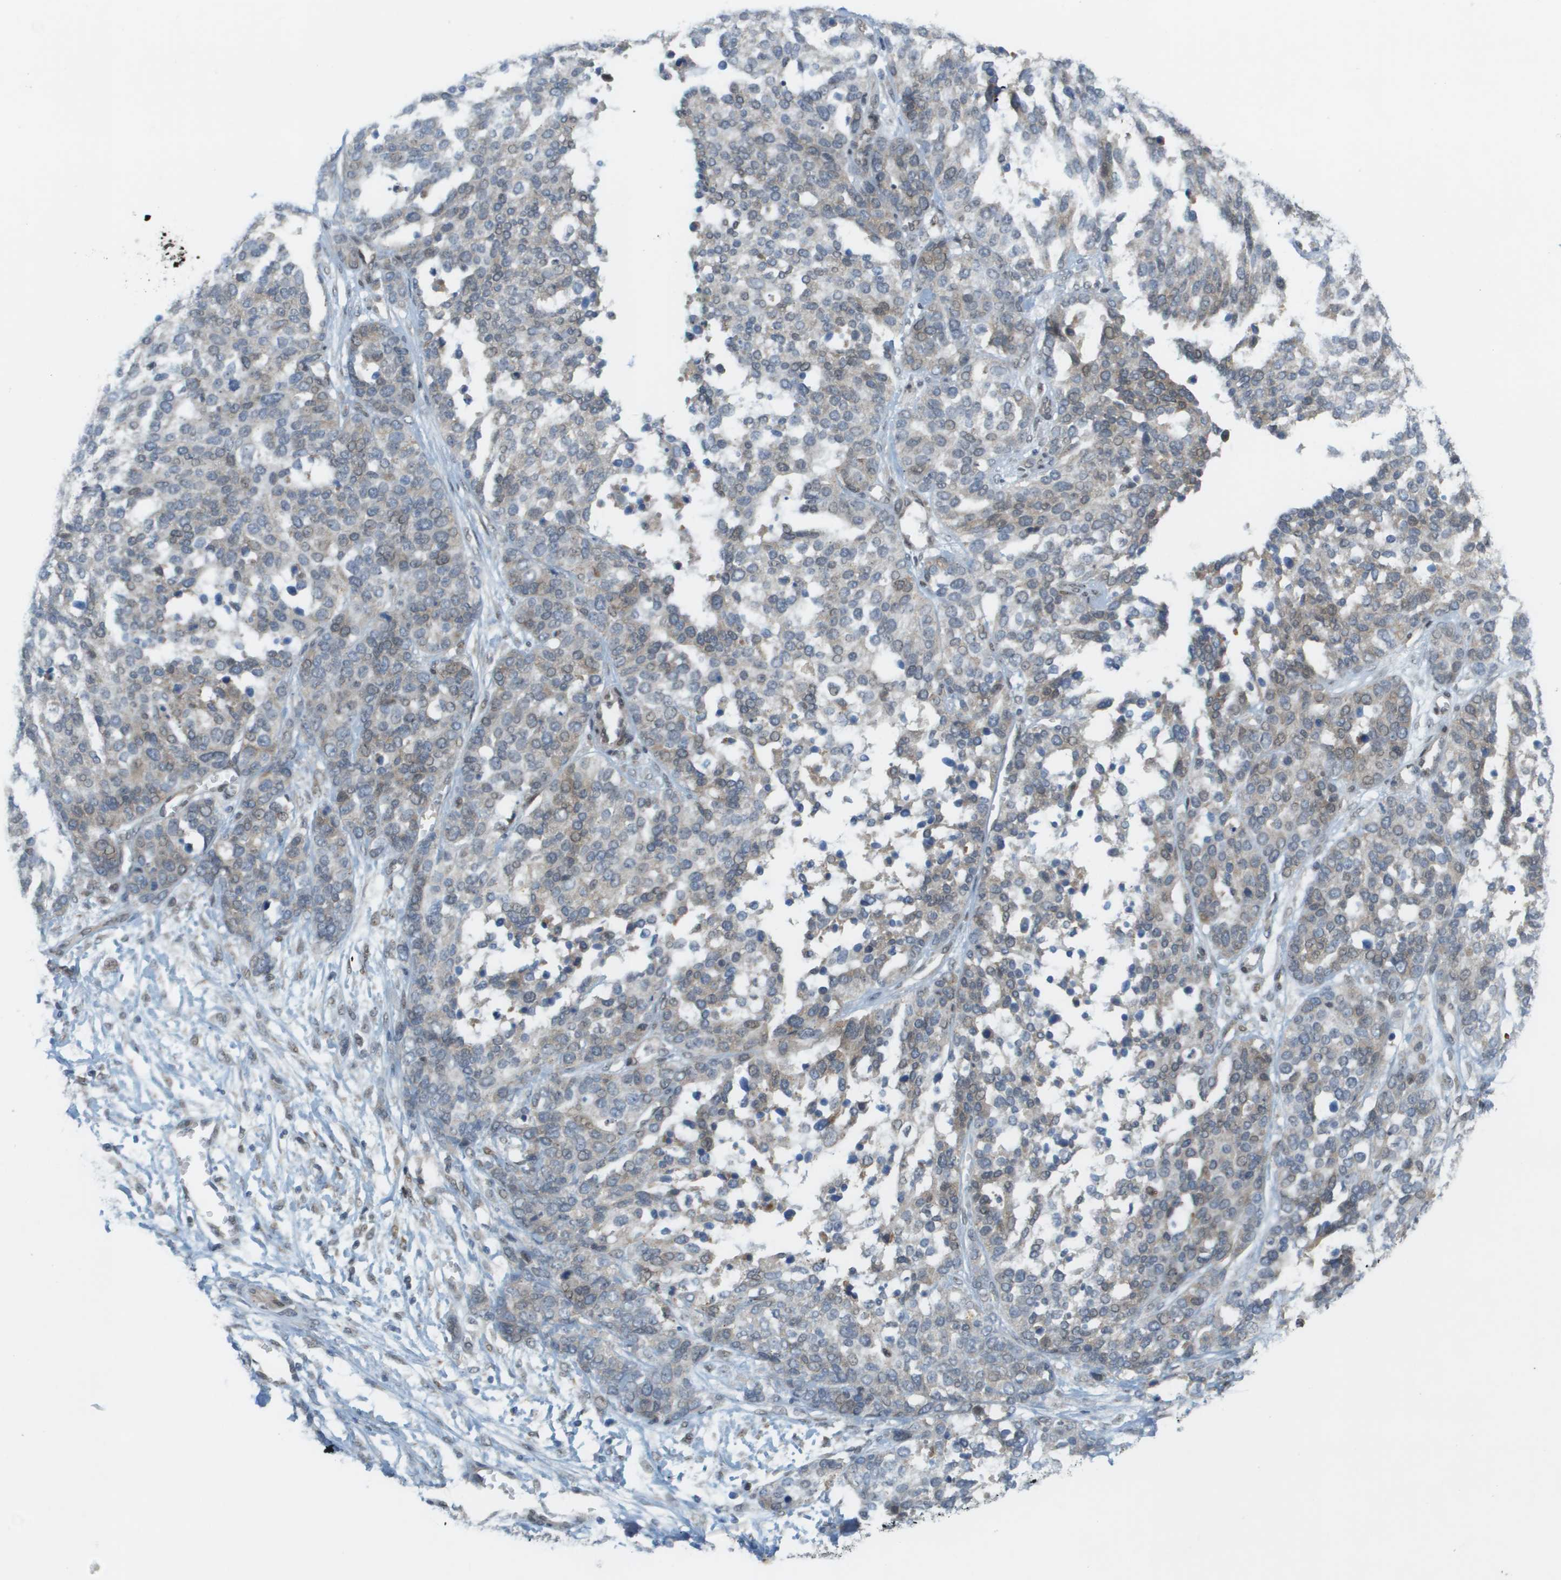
{"staining": {"intensity": "weak", "quantity": "25%-75%", "location": "cytoplasmic/membranous,nuclear"}, "tissue": "ovarian cancer", "cell_type": "Tumor cells", "image_type": "cancer", "snomed": [{"axis": "morphology", "description": "Cystadenocarcinoma, serous, NOS"}, {"axis": "topography", "description": "Ovary"}], "caption": "Tumor cells show low levels of weak cytoplasmic/membranous and nuclear expression in approximately 25%-75% of cells in ovarian cancer.", "gene": "CACNB4", "patient": {"sex": "female", "age": 44}}